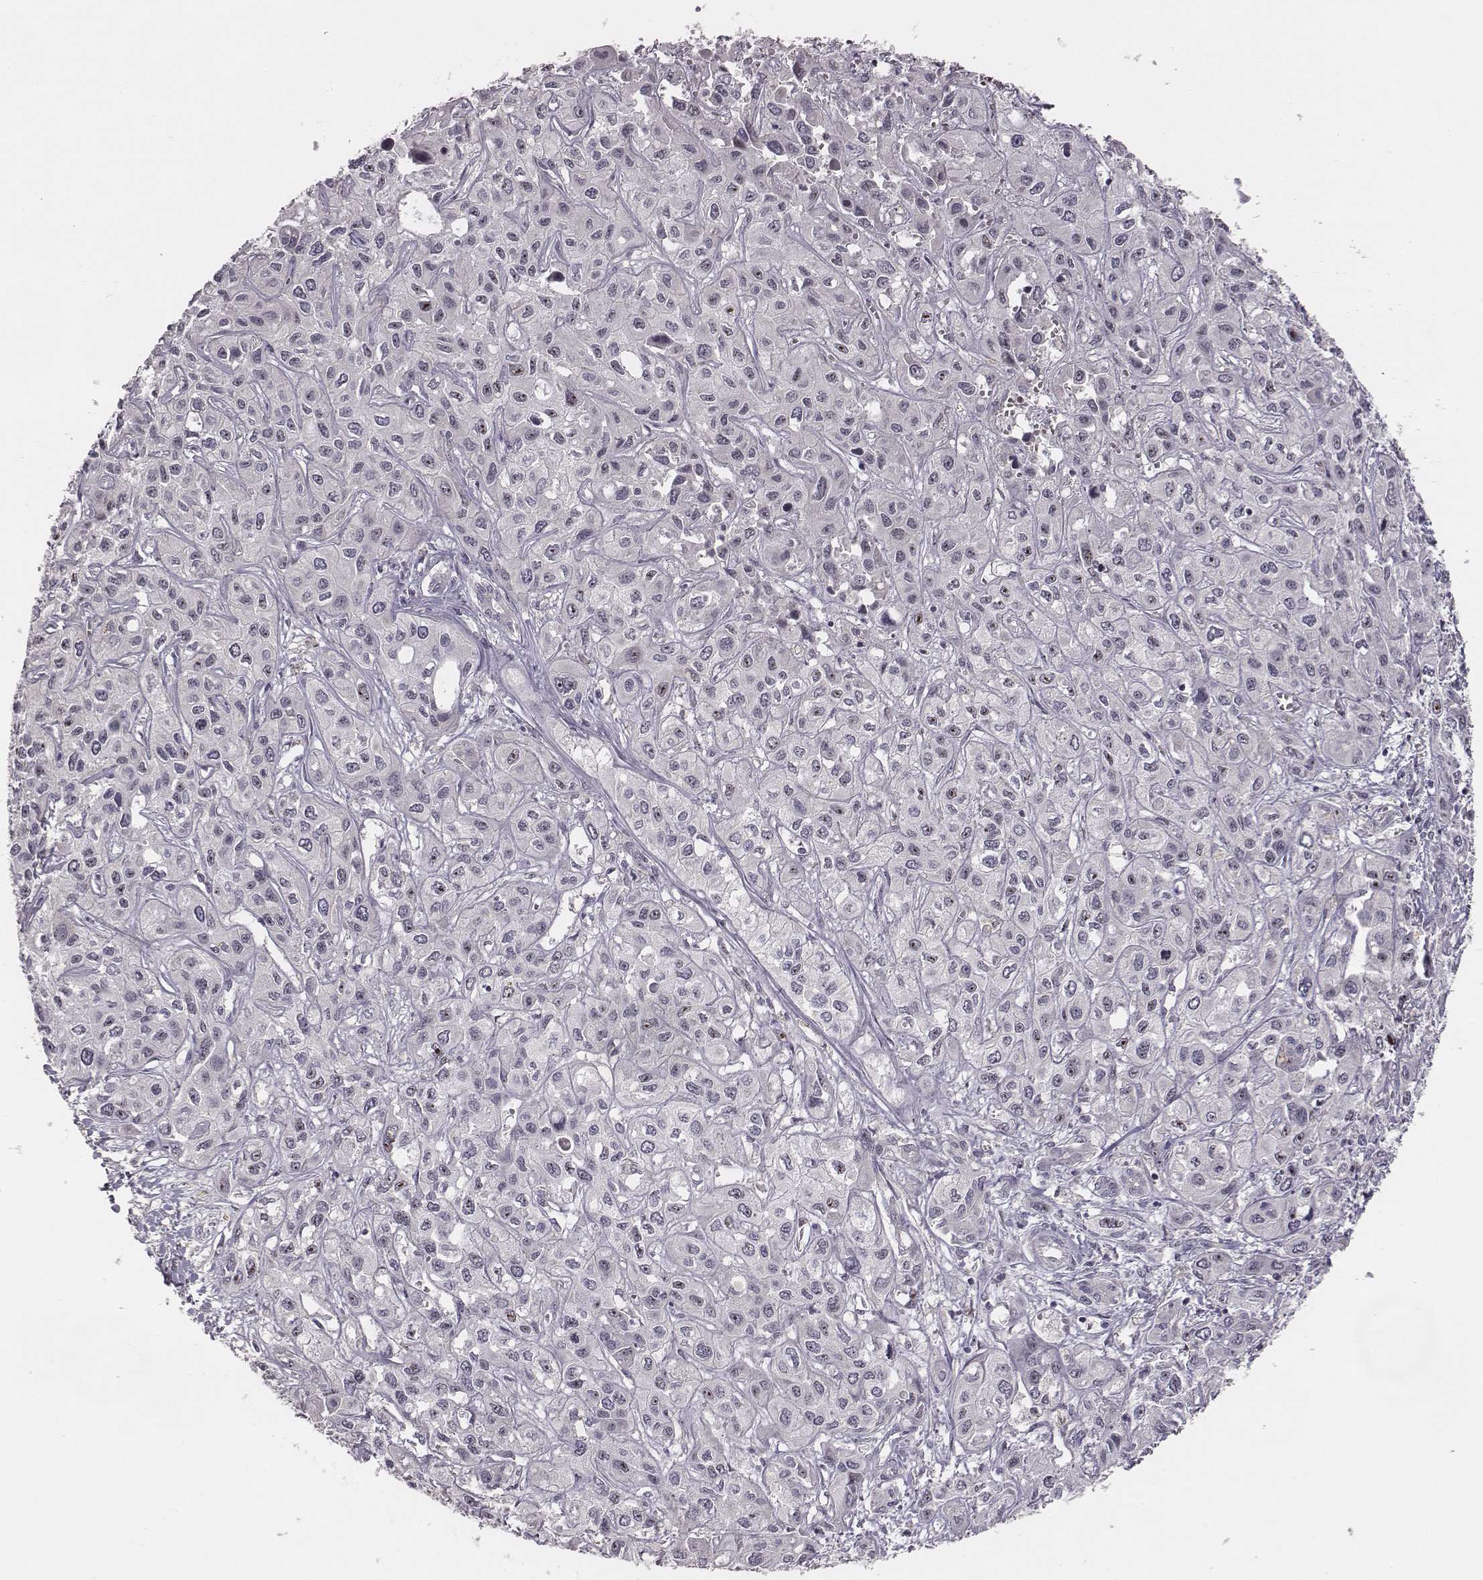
{"staining": {"intensity": "negative", "quantity": "none", "location": "none"}, "tissue": "liver cancer", "cell_type": "Tumor cells", "image_type": "cancer", "snomed": [{"axis": "morphology", "description": "Cholangiocarcinoma"}, {"axis": "topography", "description": "Liver"}], "caption": "DAB (3,3'-diaminobenzidine) immunohistochemical staining of human cholangiocarcinoma (liver) shows no significant staining in tumor cells.", "gene": "NIFK", "patient": {"sex": "female", "age": 66}}